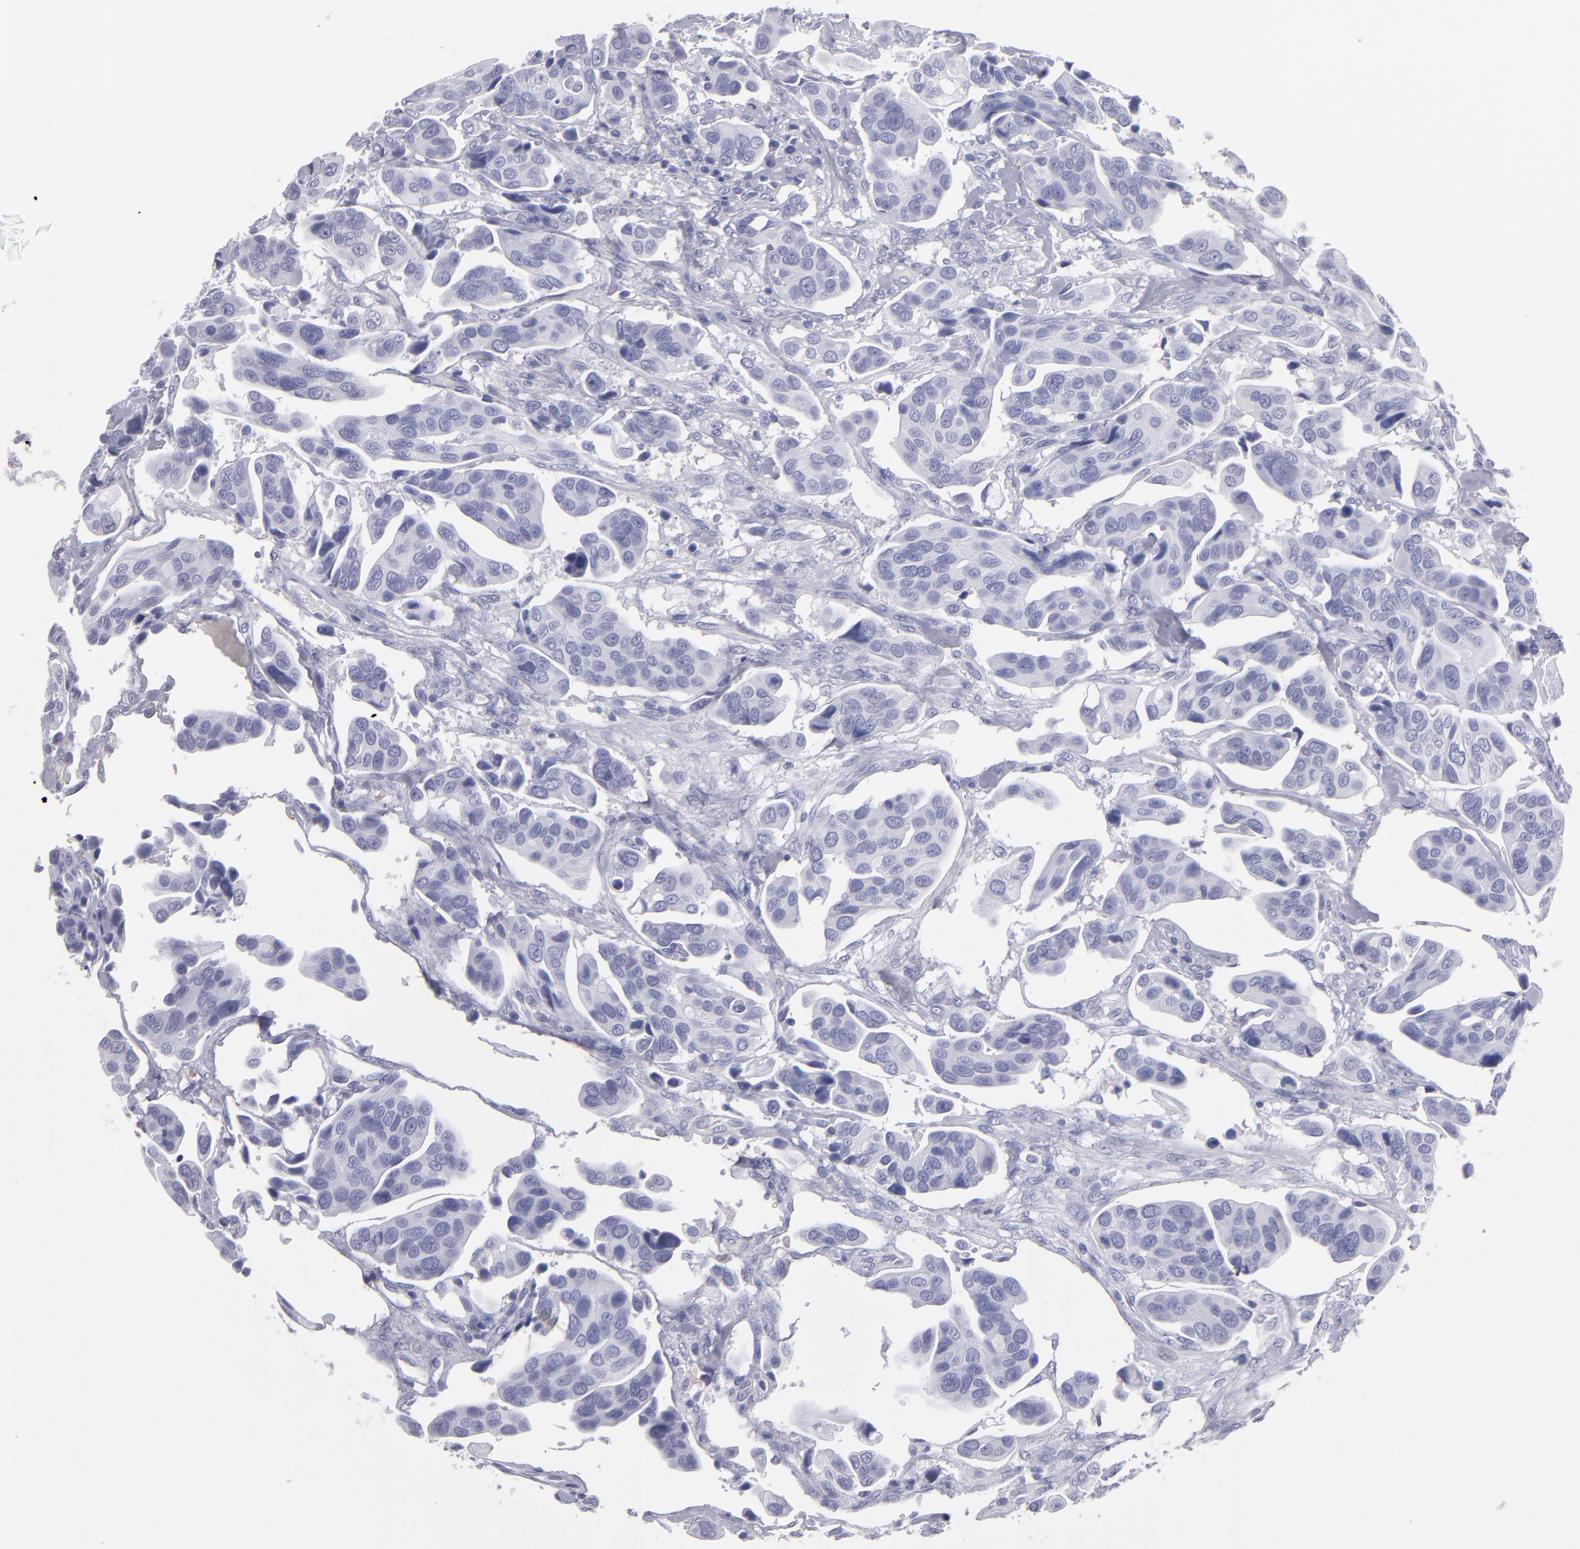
{"staining": {"intensity": "negative", "quantity": "none", "location": "none"}, "tissue": "urothelial cancer", "cell_type": "Tumor cells", "image_type": "cancer", "snomed": [{"axis": "morphology", "description": "Adenocarcinoma, NOS"}, {"axis": "topography", "description": "Urinary bladder"}], "caption": "DAB immunohistochemical staining of urothelial cancer reveals no significant expression in tumor cells.", "gene": "MB", "patient": {"sex": "male", "age": 61}}